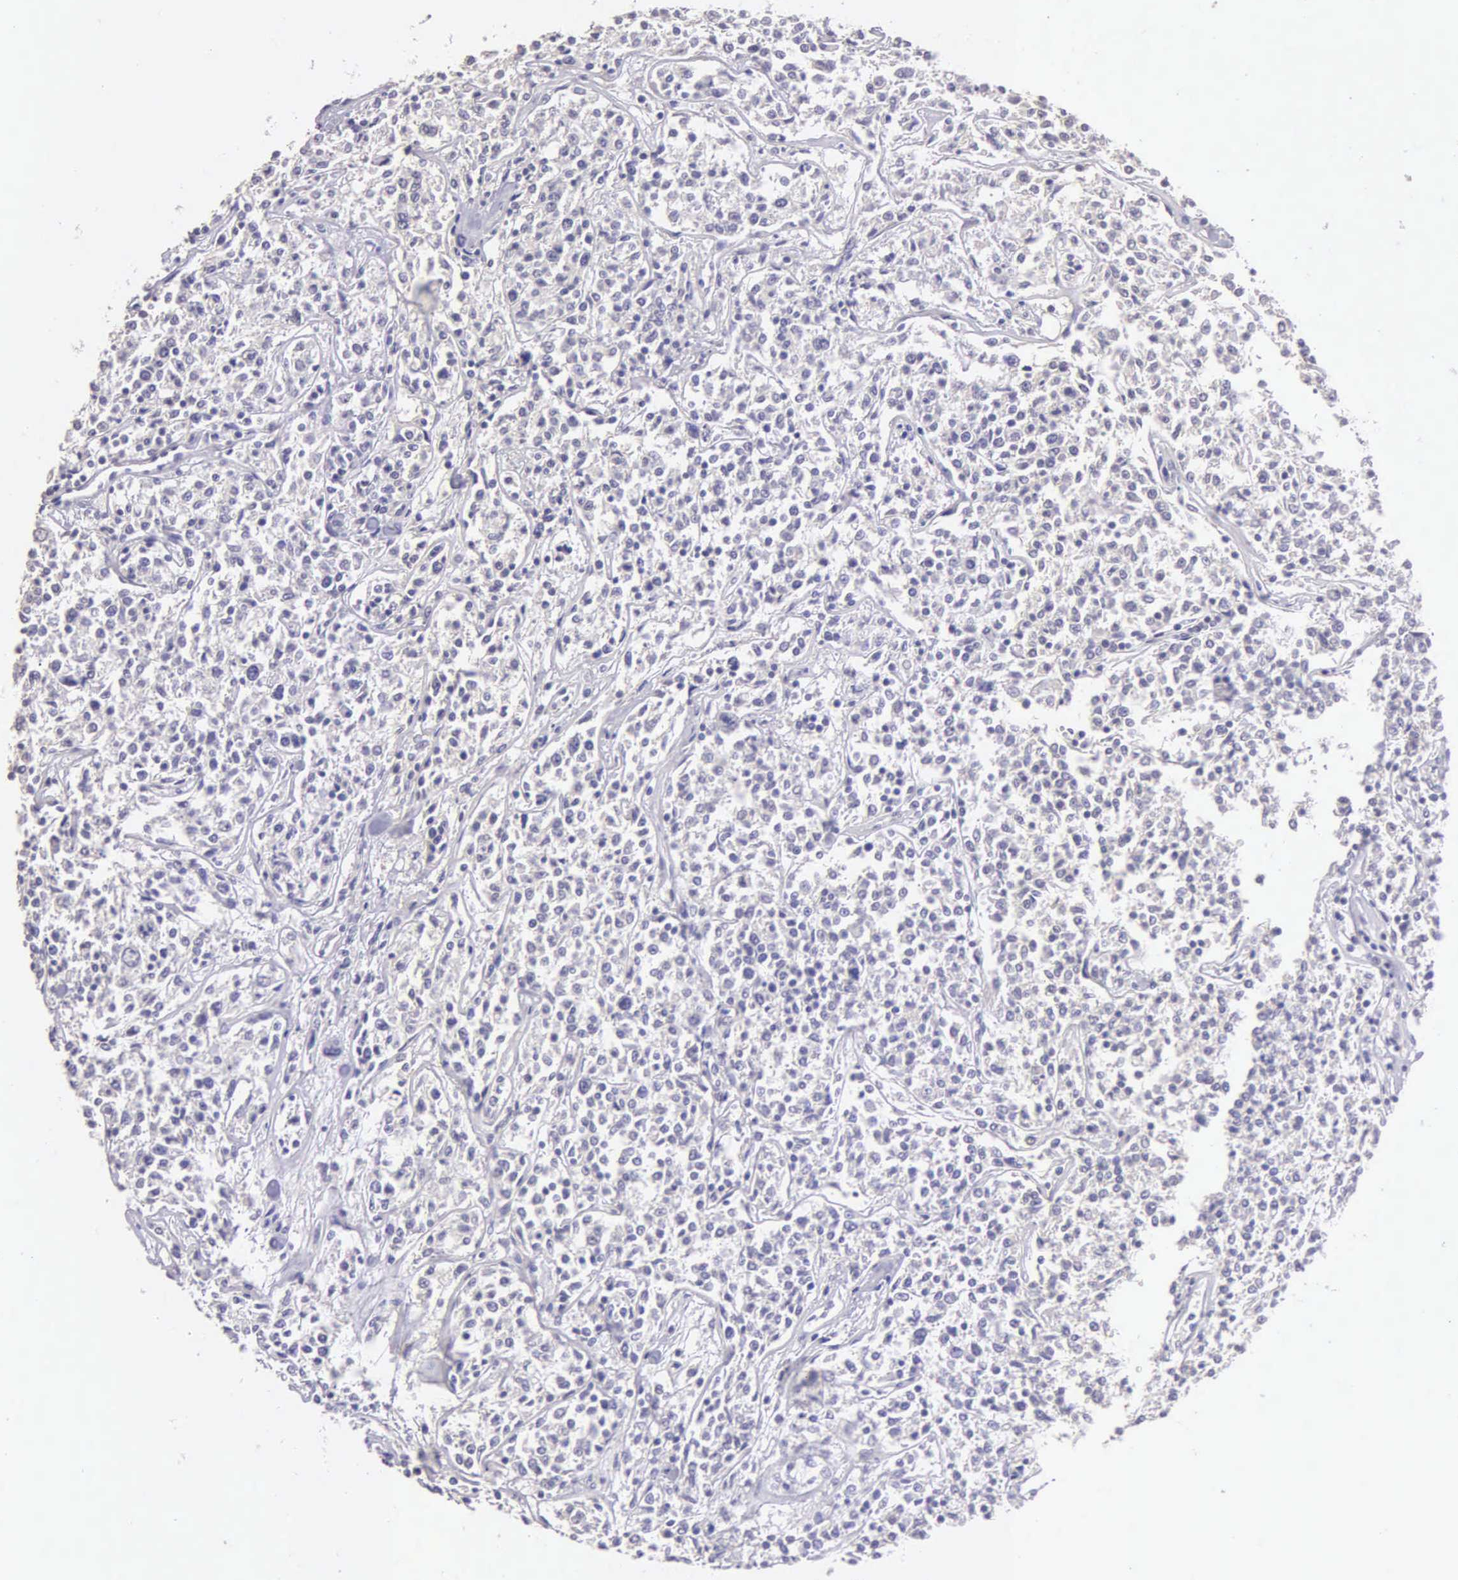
{"staining": {"intensity": "negative", "quantity": "none", "location": "none"}, "tissue": "lymphoma", "cell_type": "Tumor cells", "image_type": "cancer", "snomed": [{"axis": "morphology", "description": "Malignant lymphoma, non-Hodgkin's type, Low grade"}, {"axis": "topography", "description": "Small intestine"}], "caption": "DAB (3,3'-diaminobenzidine) immunohistochemical staining of human malignant lymphoma, non-Hodgkin's type (low-grade) exhibits no significant staining in tumor cells.", "gene": "ESR1", "patient": {"sex": "female", "age": 59}}